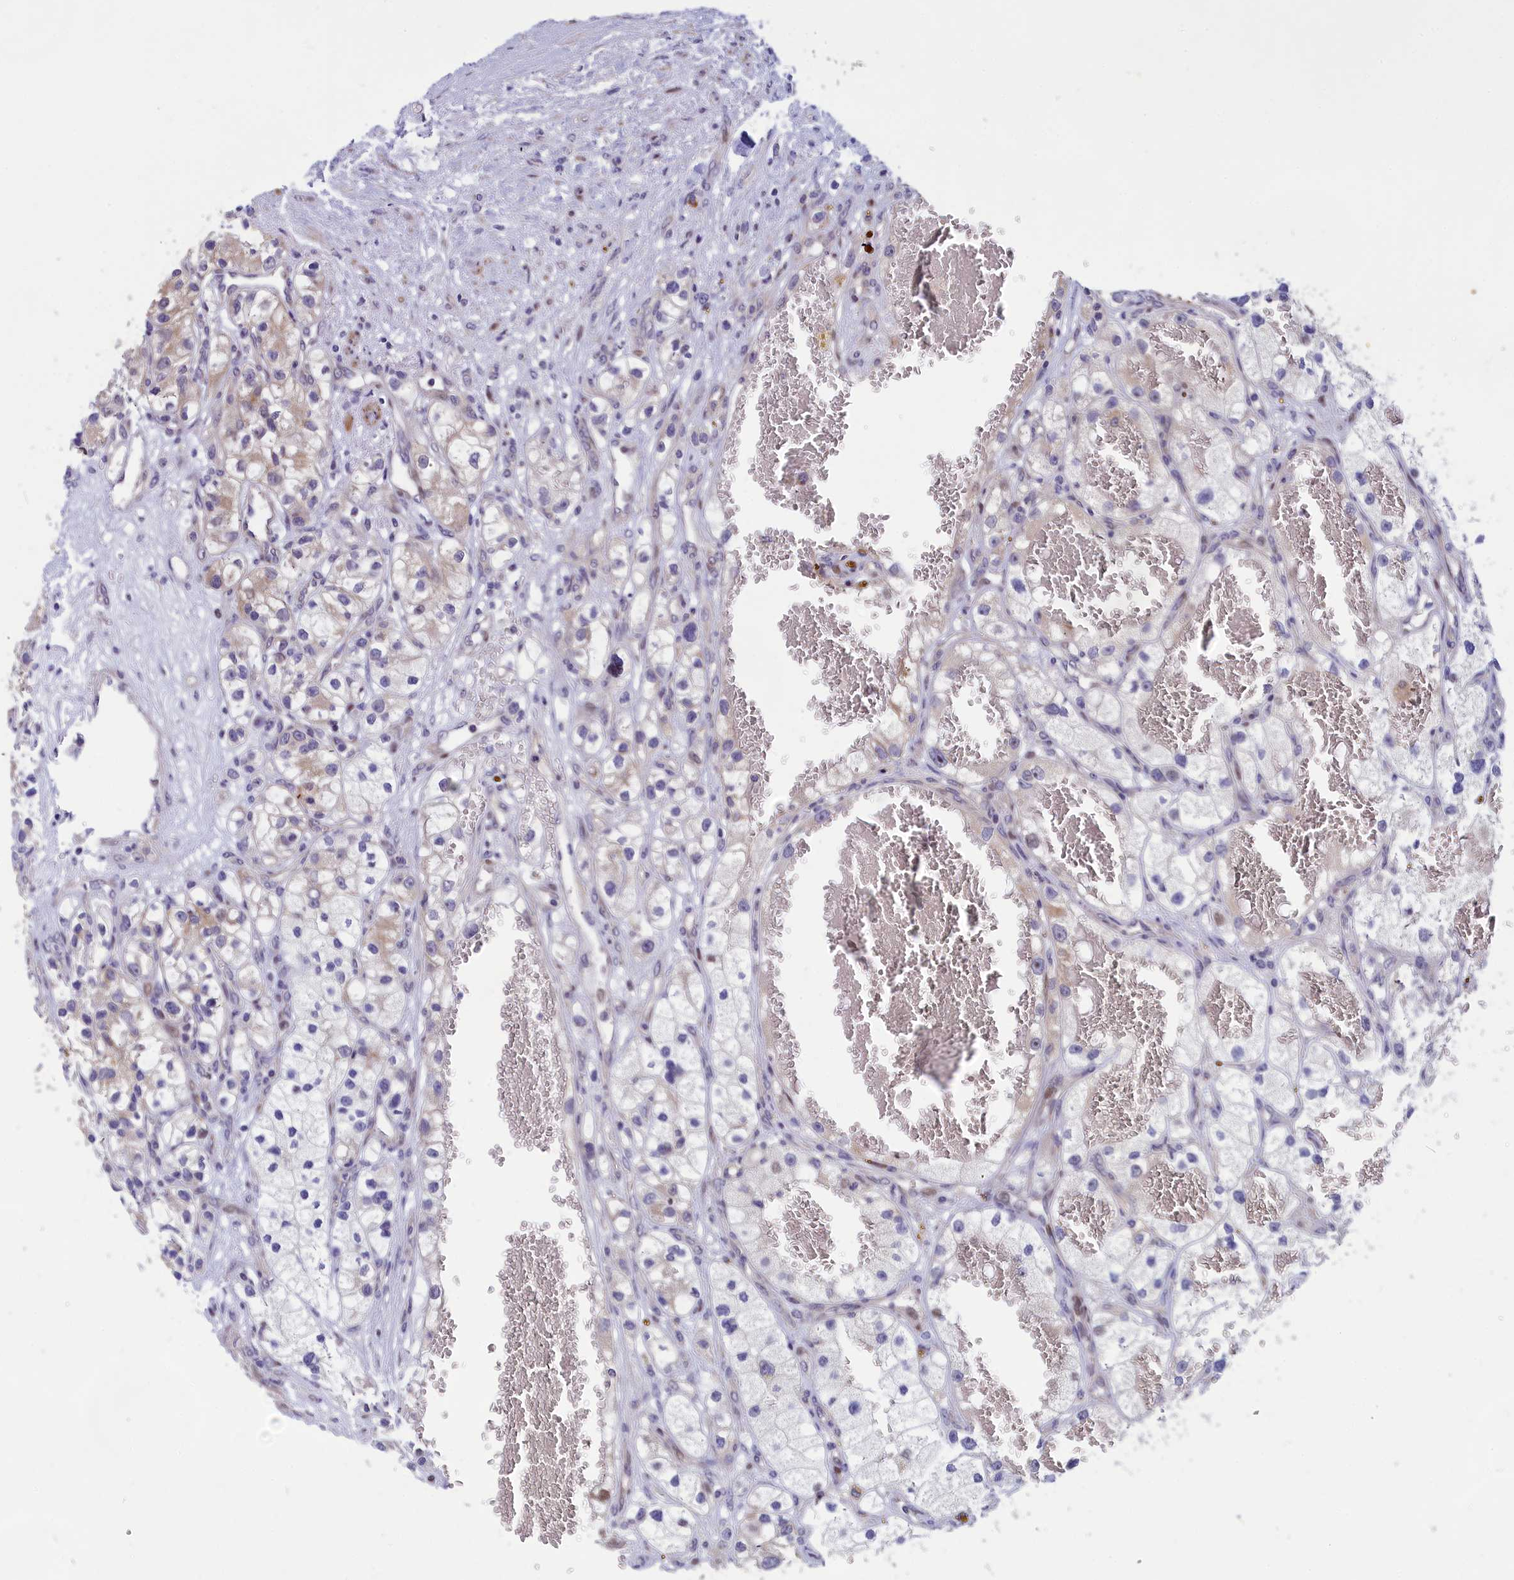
{"staining": {"intensity": "weak", "quantity": "<25%", "location": "cytoplasmic/membranous"}, "tissue": "renal cancer", "cell_type": "Tumor cells", "image_type": "cancer", "snomed": [{"axis": "morphology", "description": "Adenocarcinoma, NOS"}, {"axis": "topography", "description": "Kidney"}], "caption": "IHC histopathology image of human adenocarcinoma (renal) stained for a protein (brown), which shows no staining in tumor cells.", "gene": "ANKRD34B", "patient": {"sex": "female", "age": 57}}